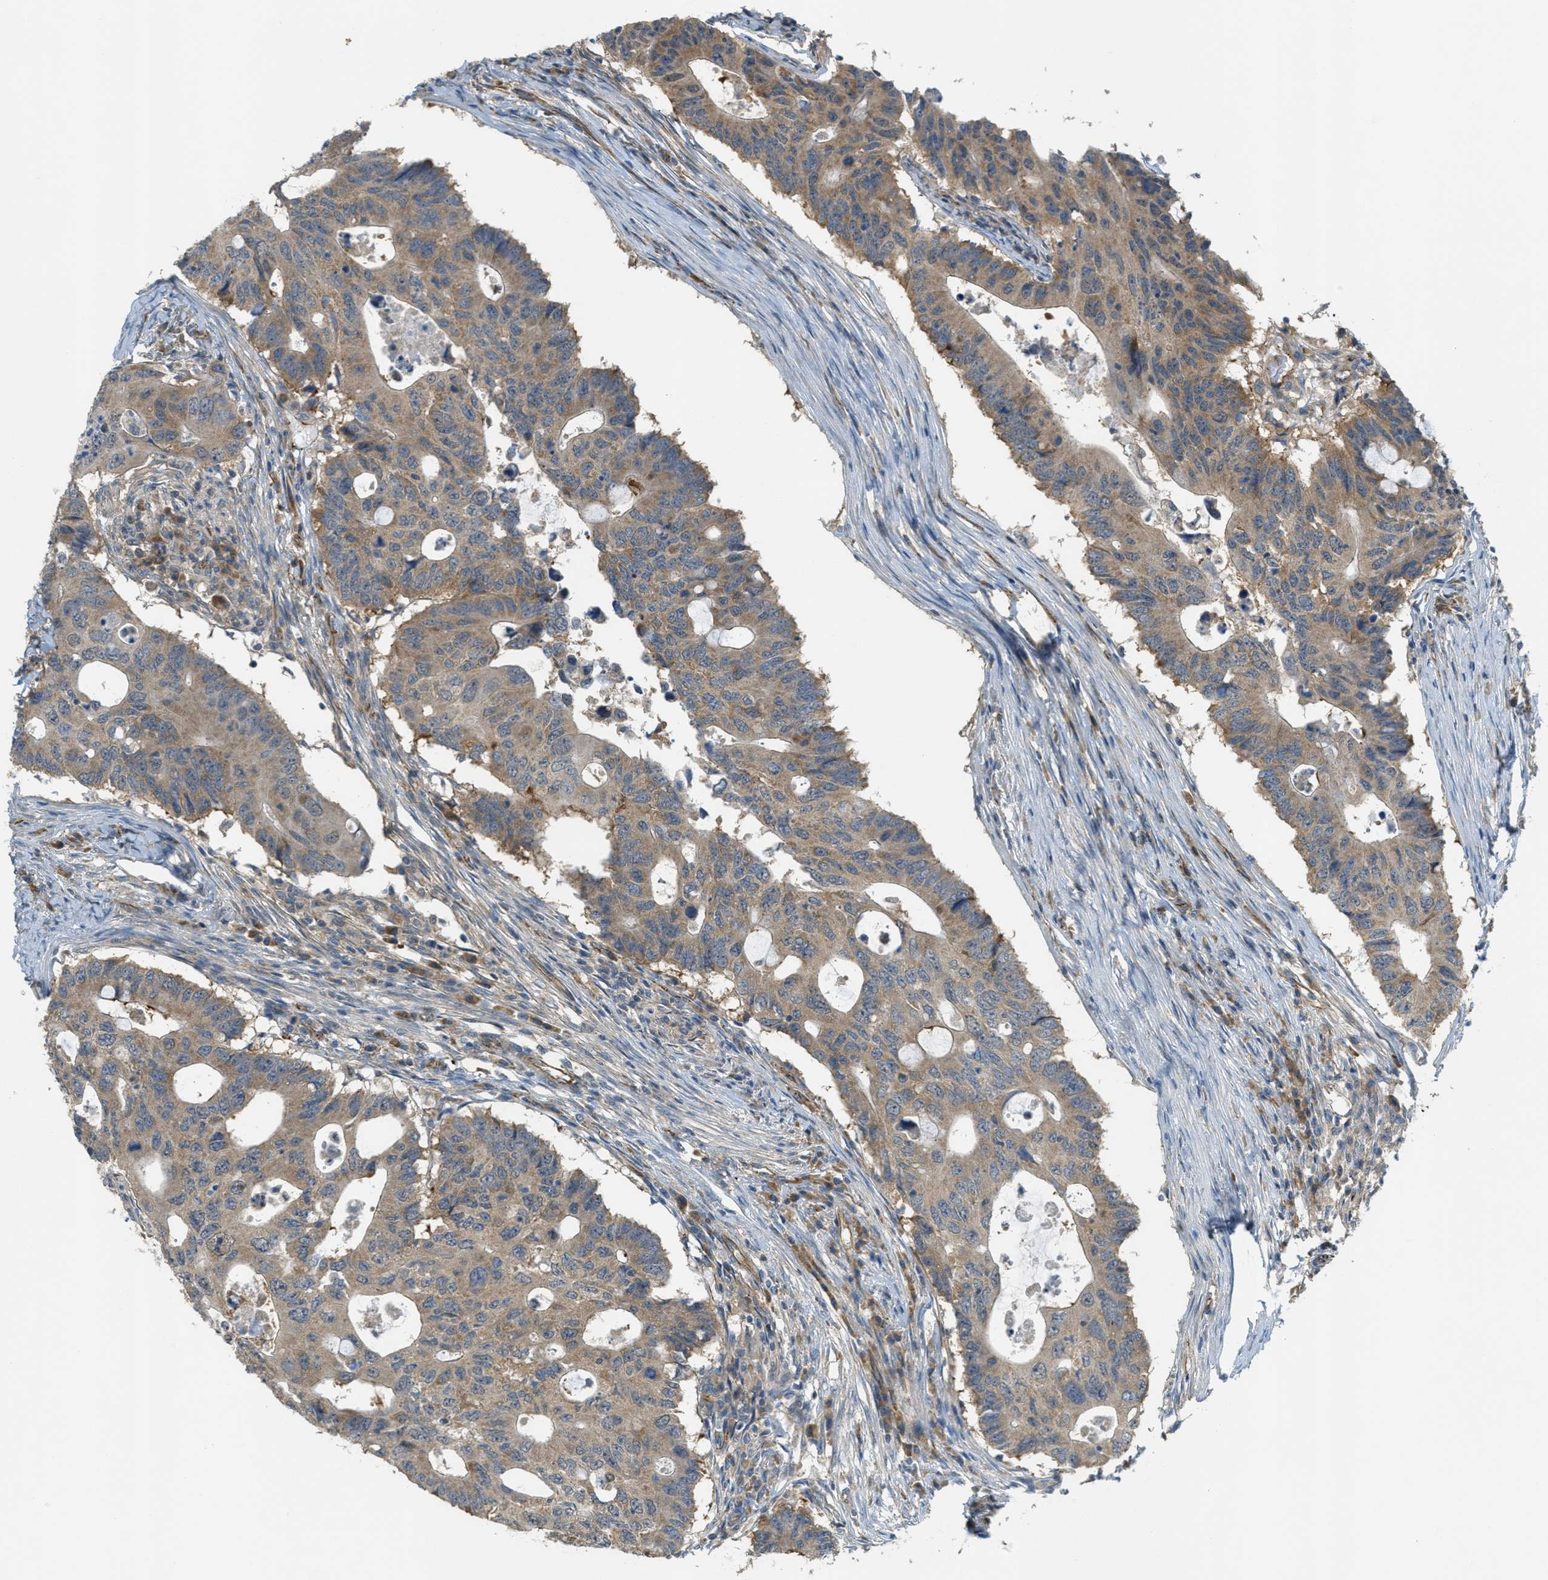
{"staining": {"intensity": "moderate", "quantity": ">75%", "location": "cytoplasmic/membranous"}, "tissue": "colorectal cancer", "cell_type": "Tumor cells", "image_type": "cancer", "snomed": [{"axis": "morphology", "description": "Adenocarcinoma, NOS"}, {"axis": "topography", "description": "Colon"}], "caption": "Immunohistochemical staining of colorectal cancer reveals moderate cytoplasmic/membranous protein expression in approximately >75% of tumor cells.", "gene": "JCAD", "patient": {"sex": "male", "age": 71}}